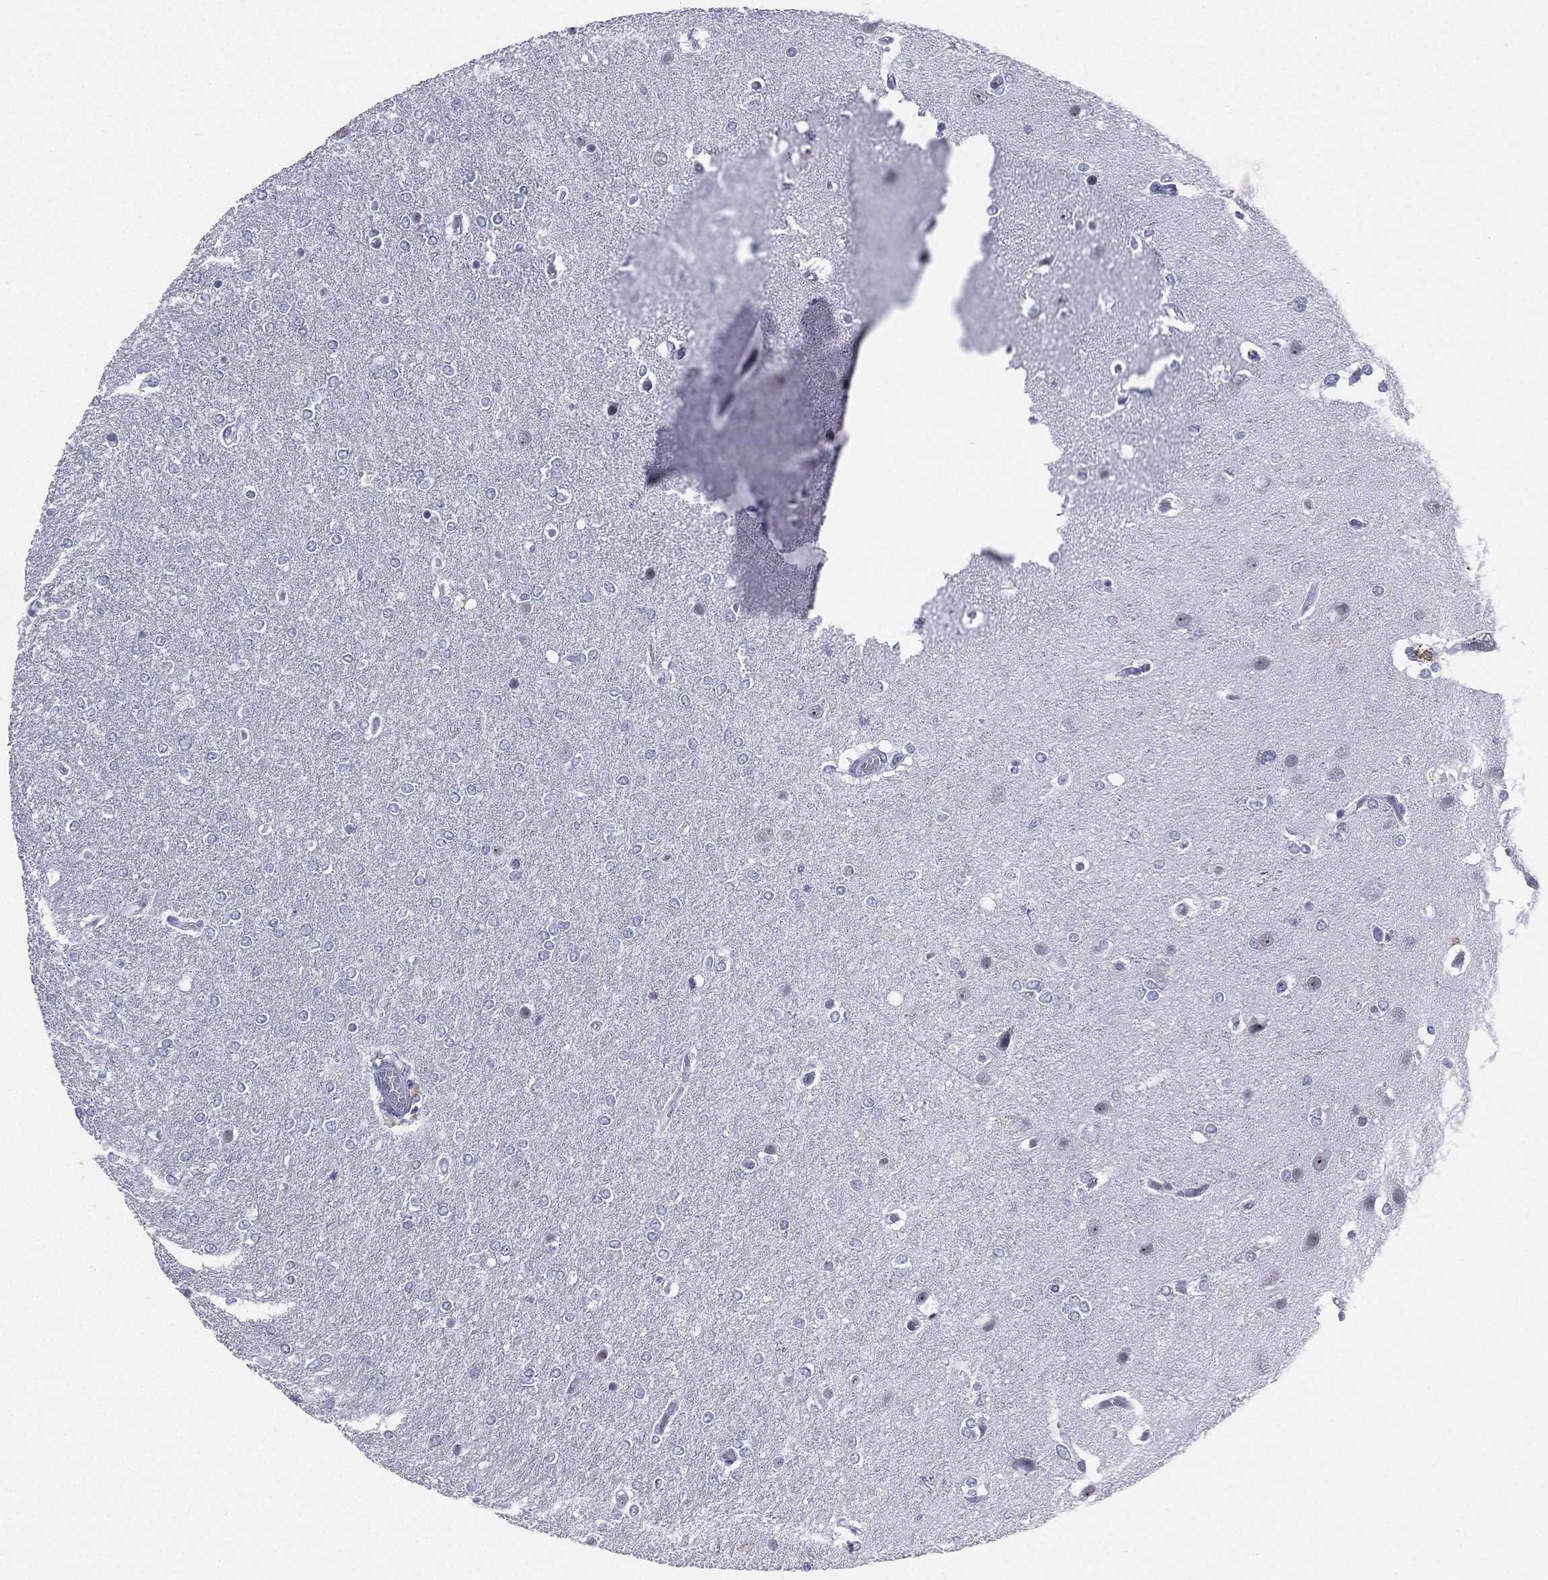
{"staining": {"intensity": "negative", "quantity": "none", "location": "none"}, "tissue": "glioma", "cell_type": "Tumor cells", "image_type": "cancer", "snomed": [{"axis": "morphology", "description": "Glioma, malignant, High grade"}, {"axis": "topography", "description": "Brain"}], "caption": "This is a image of IHC staining of glioma, which shows no positivity in tumor cells.", "gene": "CD22", "patient": {"sex": "female", "age": 61}}